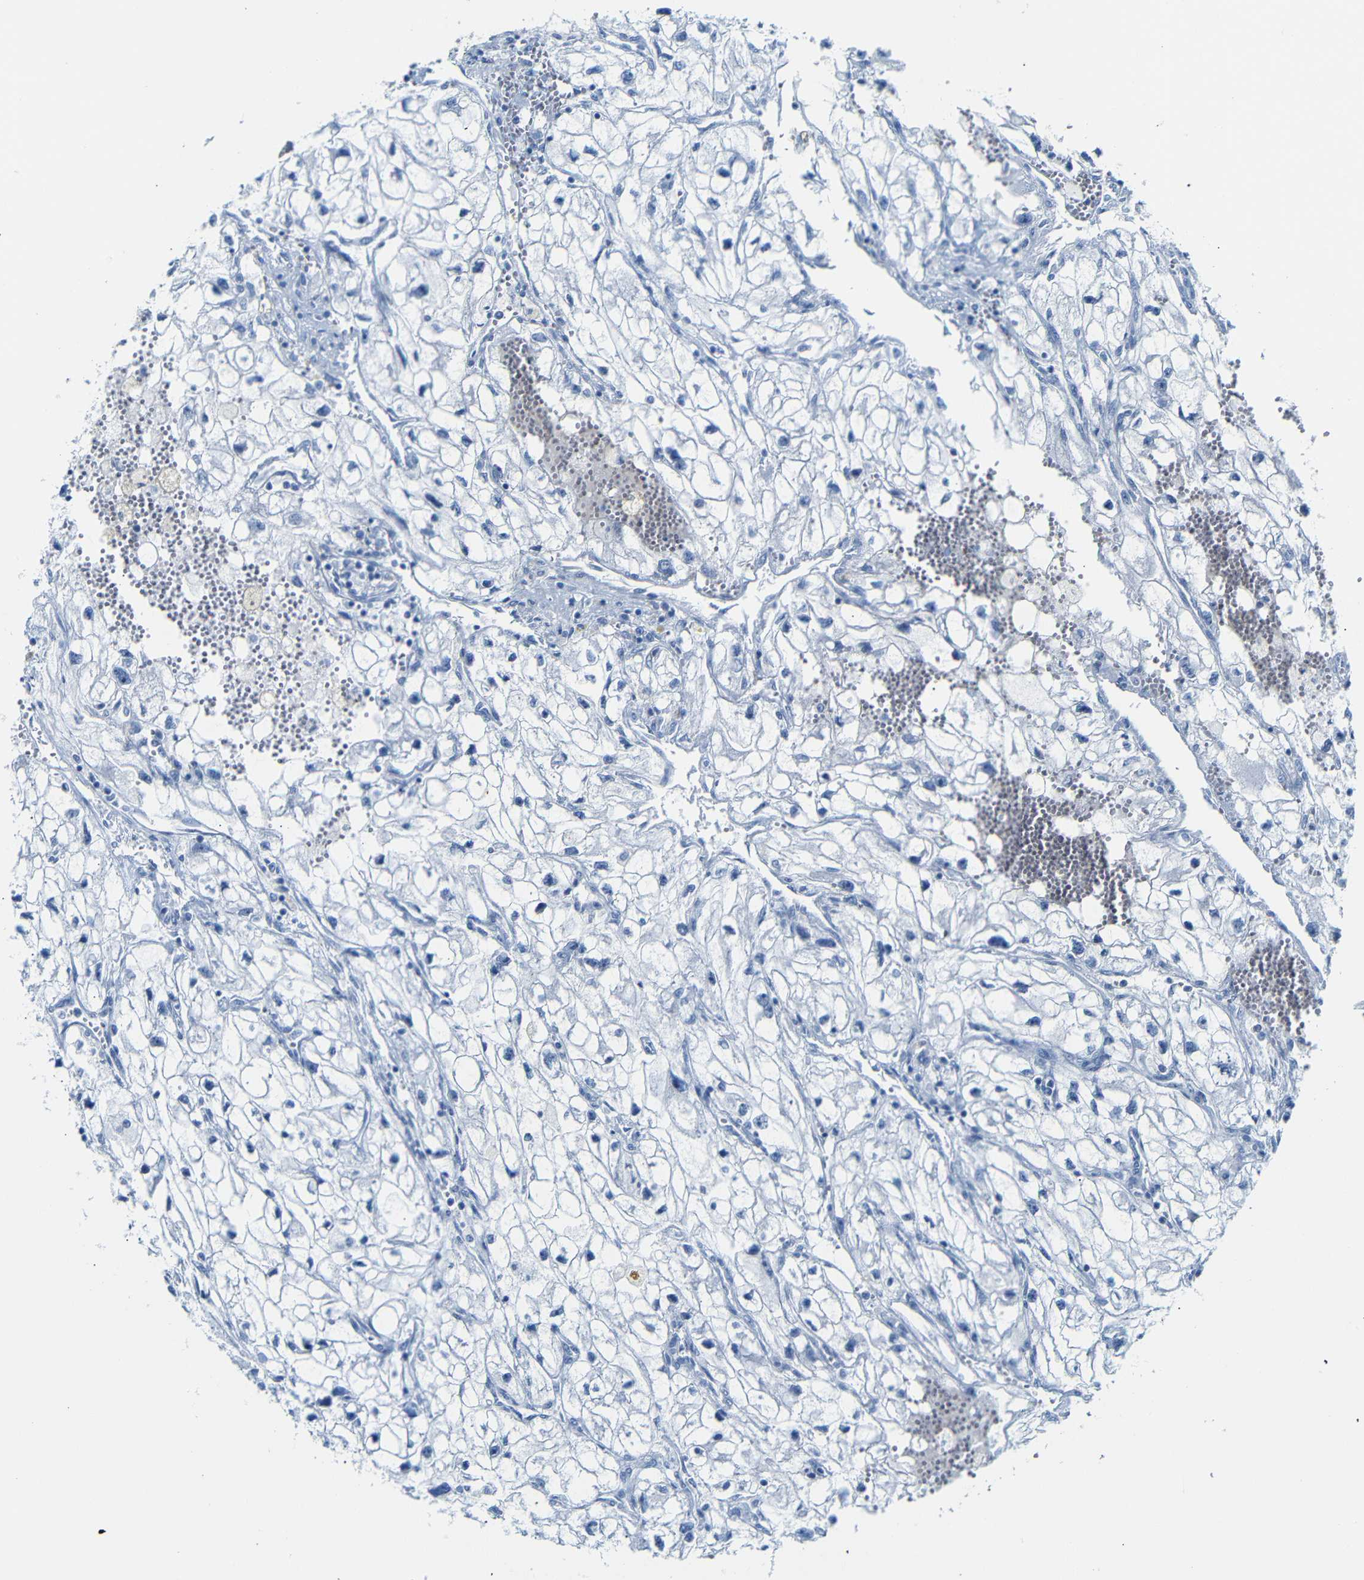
{"staining": {"intensity": "negative", "quantity": "none", "location": "none"}, "tissue": "renal cancer", "cell_type": "Tumor cells", "image_type": "cancer", "snomed": [{"axis": "morphology", "description": "Adenocarcinoma, NOS"}, {"axis": "topography", "description": "Kidney"}], "caption": "Tumor cells show no significant positivity in renal adenocarcinoma.", "gene": "DYNAP", "patient": {"sex": "female", "age": 70}}